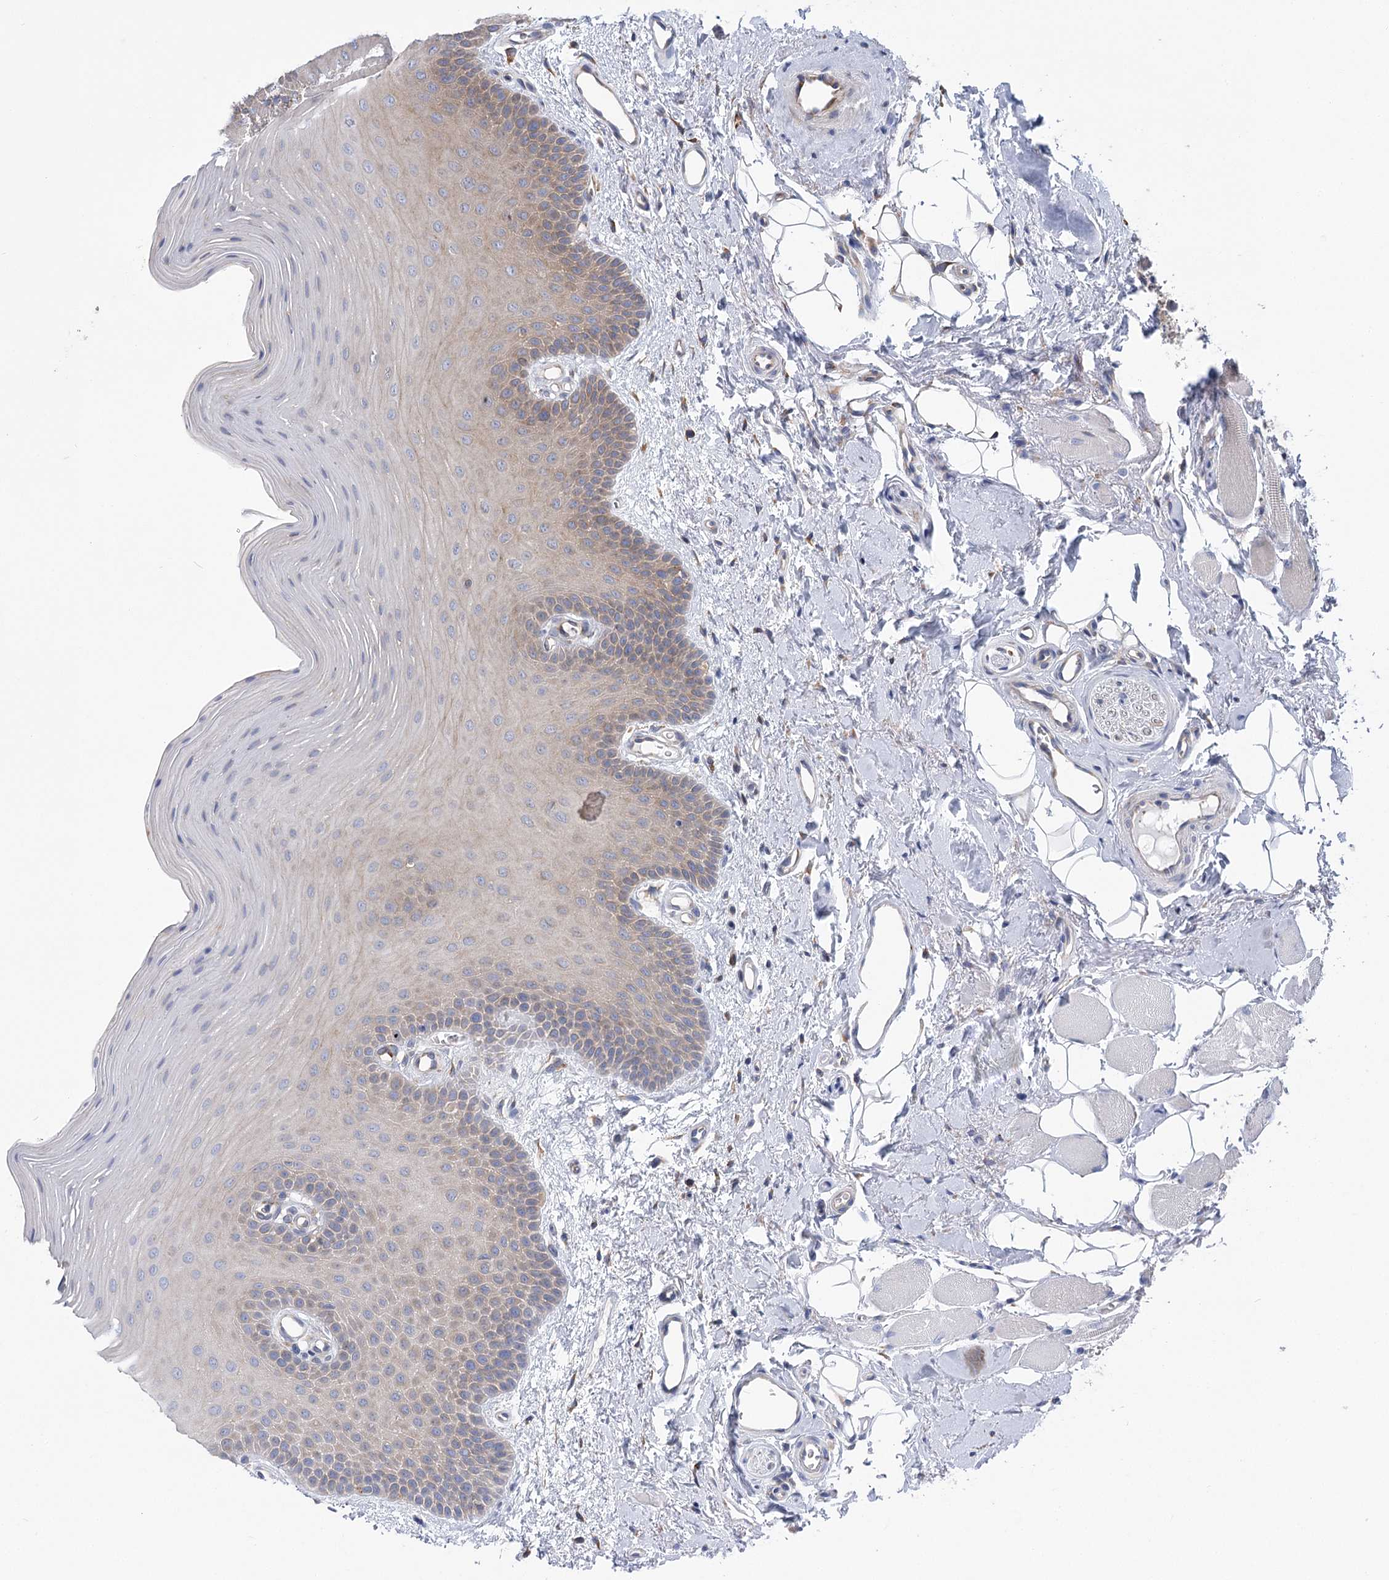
{"staining": {"intensity": "moderate", "quantity": "<25%", "location": "cytoplasmic/membranous"}, "tissue": "oral mucosa", "cell_type": "Squamous epithelial cells", "image_type": "normal", "snomed": [{"axis": "morphology", "description": "Normal tissue, NOS"}, {"axis": "topography", "description": "Oral tissue"}], "caption": "Approximately <25% of squamous epithelial cells in unremarkable oral mucosa show moderate cytoplasmic/membranous protein expression as visualized by brown immunohistochemical staining.", "gene": "METTL24", "patient": {"sex": "male", "age": 68}}